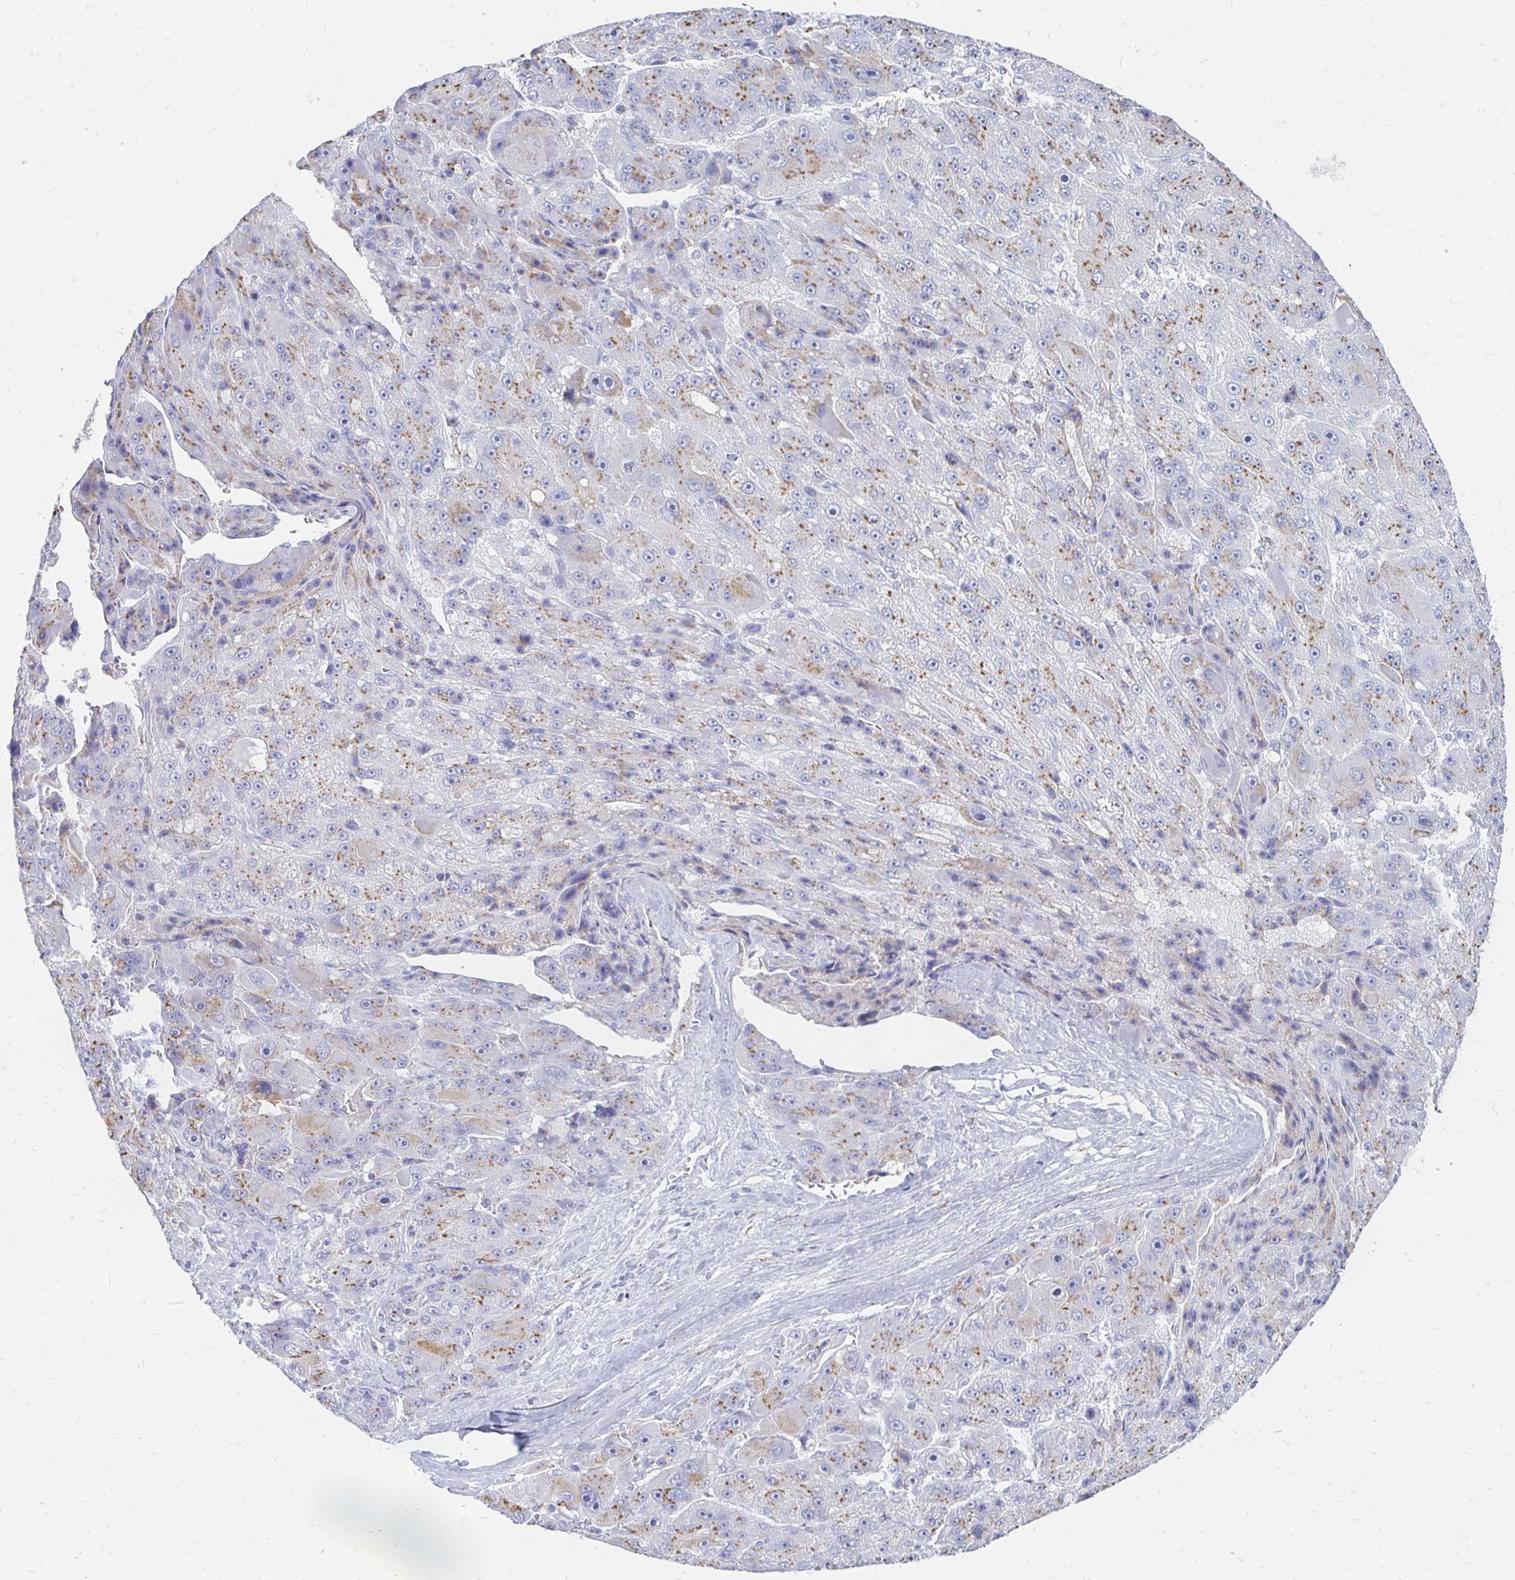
{"staining": {"intensity": "moderate", "quantity": ">75%", "location": "cytoplasmic/membranous"}, "tissue": "liver cancer", "cell_type": "Tumor cells", "image_type": "cancer", "snomed": [{"axis": "morphology", "description": "Carcinoma, Hepatocellular, NOS"}, {"axis": "topography", "description": "Liver"}], "caption": "Liver cancer stained with IHC exhibits moderate cytoplasmic/membranous positivity in about >75% of tumor cells. Using DAB (3,3'-diaminobenzidine) (brown) and hematoxylin (blue) stains, captured at high magnification using brightfield microscopy.", "gene": "PAGE4", "patient": {"sex": "male", "age": 76}}